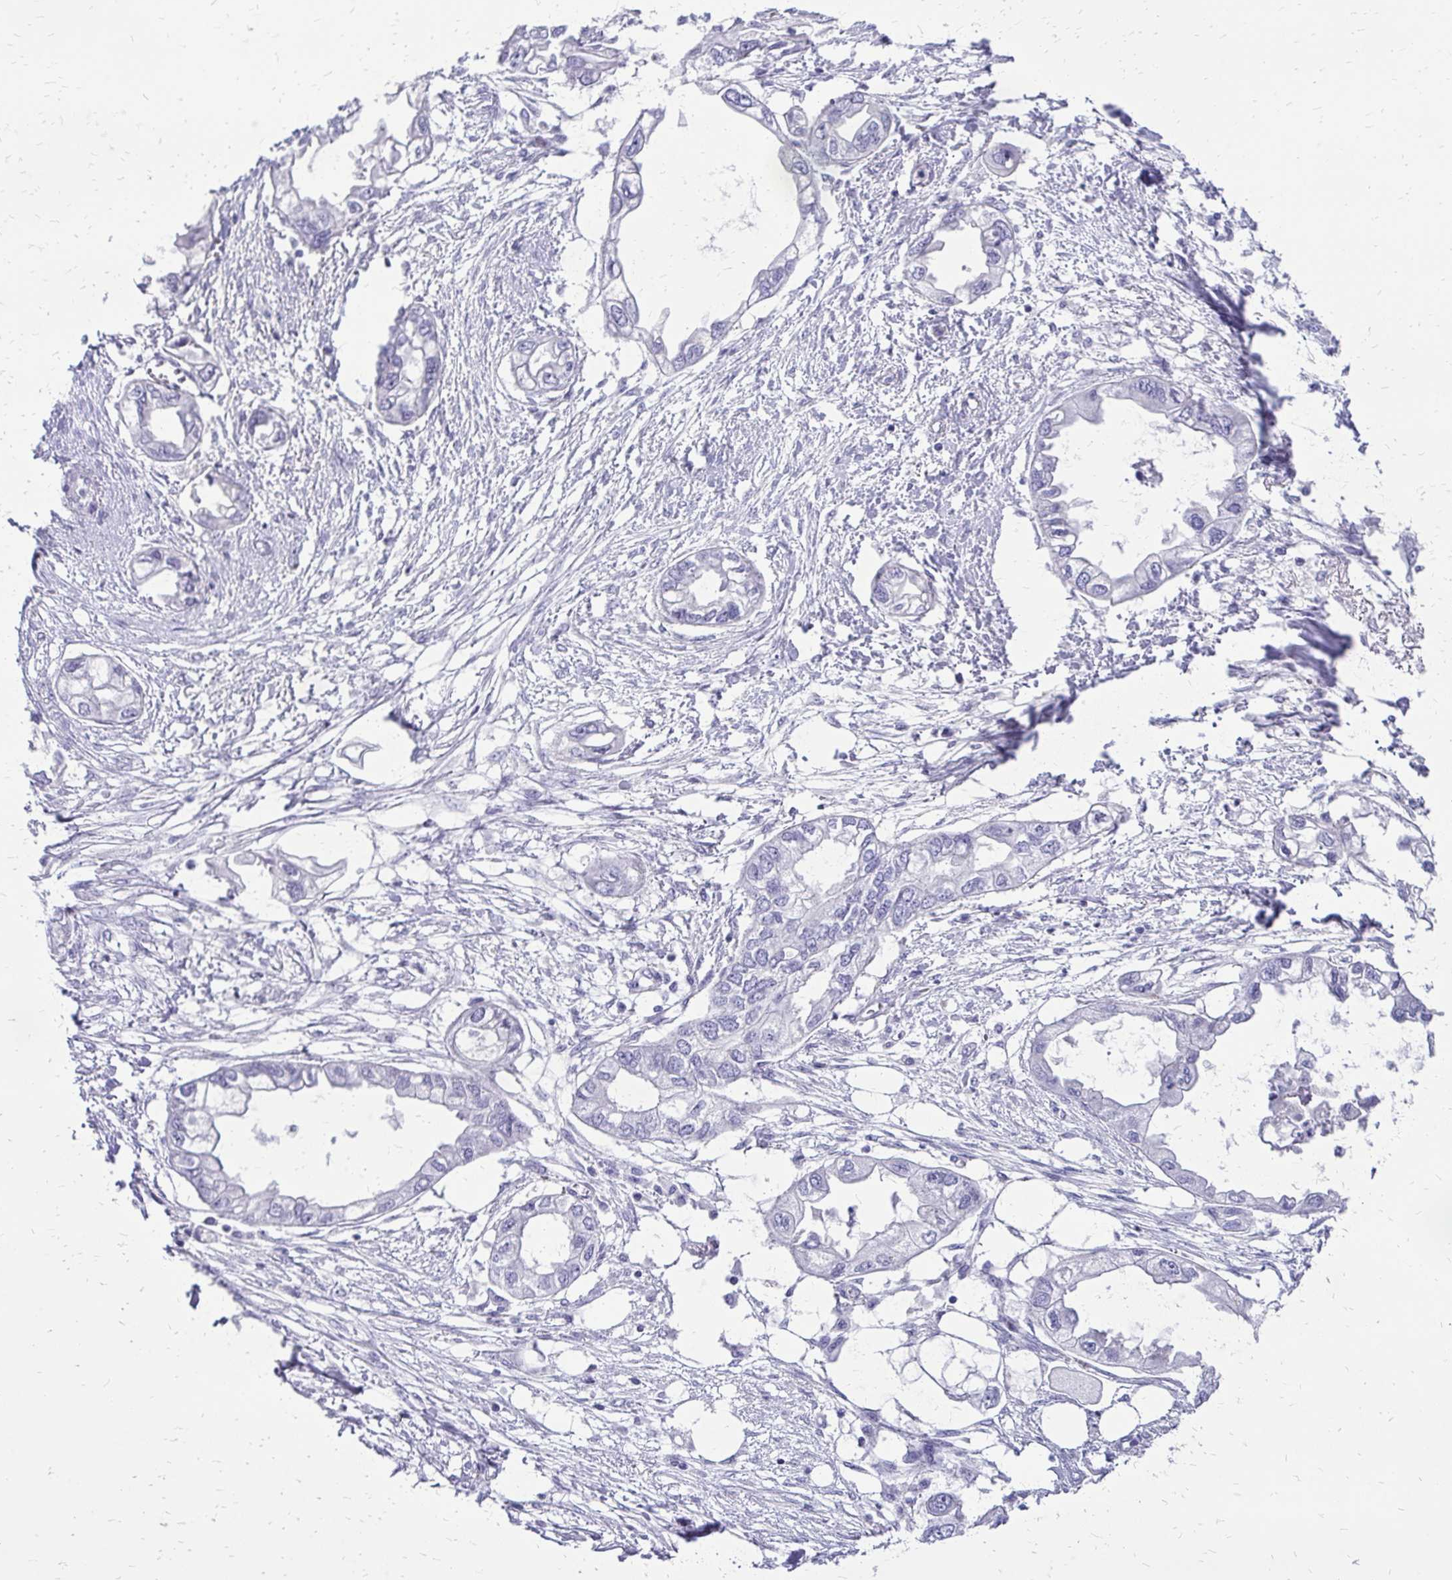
{"staining": {"intensity": "negative", "quantity": "none", "location": "none"}, "tissue": "endometrial cancer", "cell_type": "Tumor cells", "image_type": "cancer", "snomed": [{"axis": "morphology", "description": "Adenocarcinoma, NOS"}, {"axis": "morphology", "description": "Adenocarcinoma, metastatic, NOS"}, {"axis": "topography", "description": "Adipose tissue"}, {"axis": "topography", "description": "Endometrium"}], "caption": "Tumor cells are negative for protein expression in human endometrial cancer. (Stains: DAB (3,3'-diaminobenzidine) immunohistochemistry with hematoxylin counter stain, Microscopy: brightfield microscopy at high magnification).", "gene": "SLC32A1", "patient": {"sex": "female", "age": 67}}